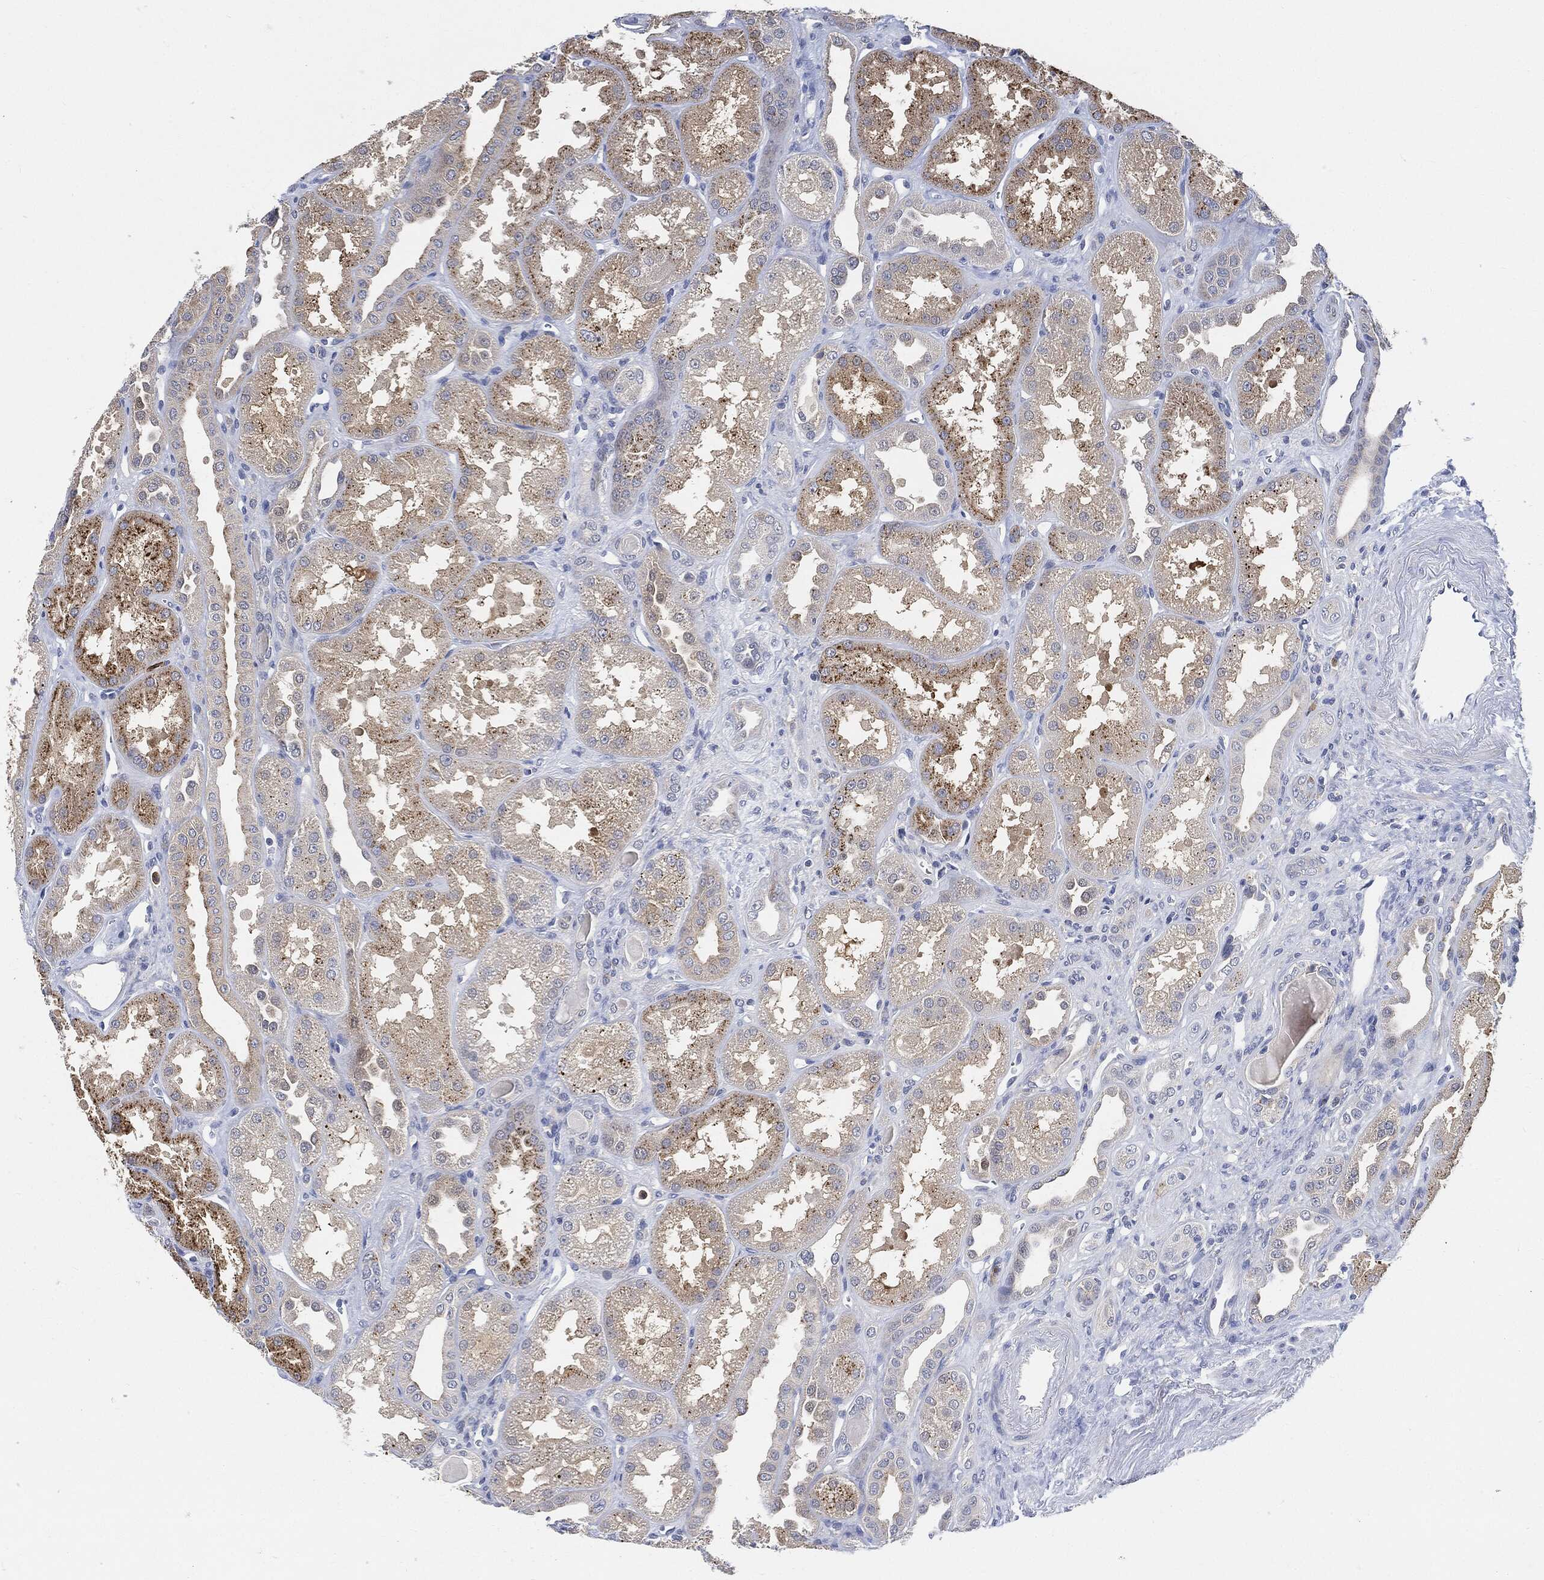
{"staining": {"intensity": "negative", "quantity": "none", "location": "none"}, "tissue": "kidney", "cell_type": "Cells in glomeruli", "image_type": "normal", "snomed": [{"axis": "morphology", "description": "Normal tissue, NOS"}, {"axis": "topography", "description": "Kidney"}], "caption": "The image exhibits no significant expression in cells in glomeruli of kidney. Brightfield microscopy of immunohistochemistry stained with DAB (brown) and hematoxylin (blue), captured at high magnification.", "gene": "VSIG4", "patient": {"sex": "male", "age": 61}}